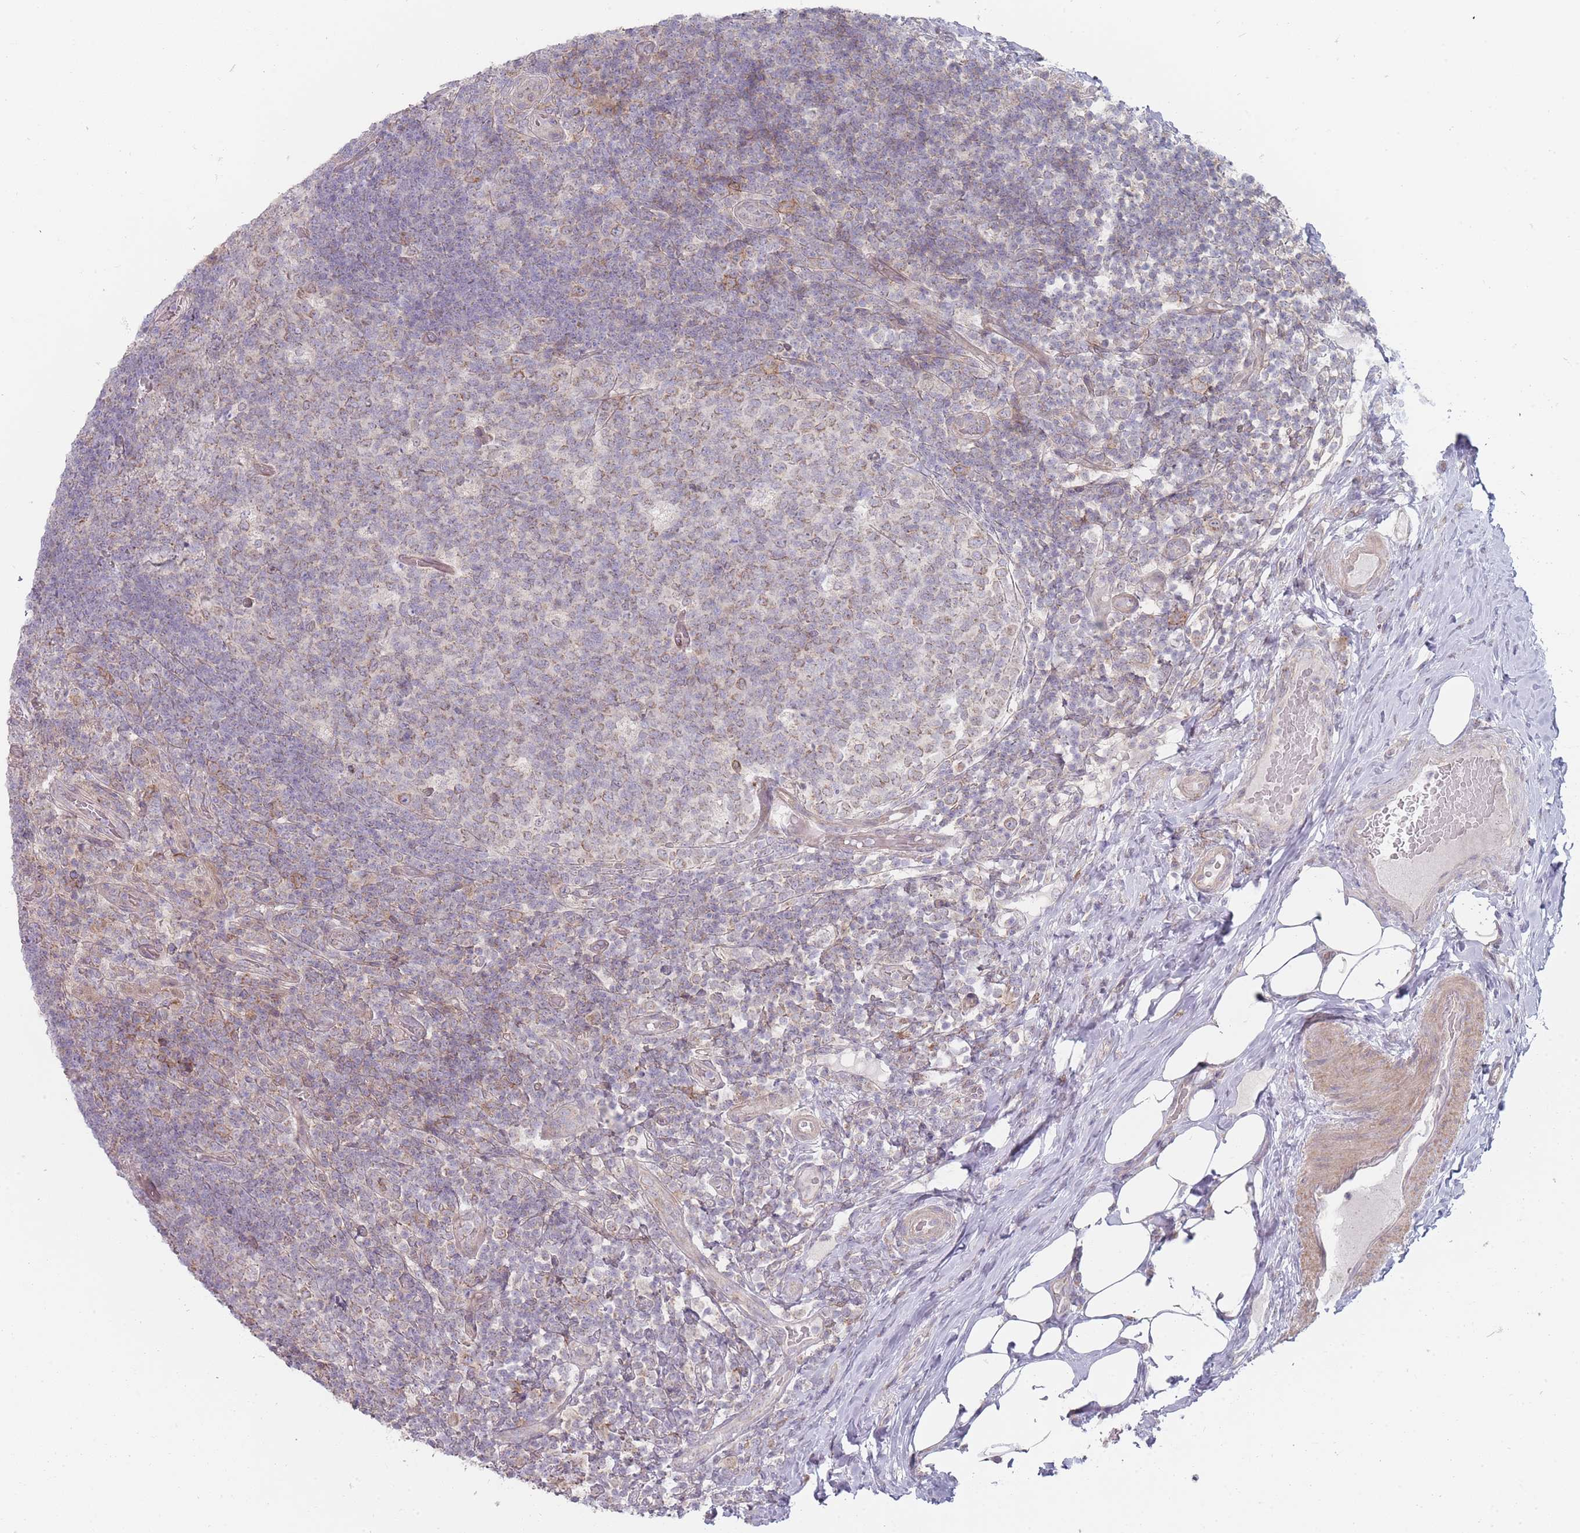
{"staining": {"intensity": "moderate", "quantity": ">75%", "location": "cytoplasmic/membranous"}, "tissue": "appendix", "cell_type": "Glandular cells", "image_type": "normal", "snomed": [{"axis": "morphology", "description": "Normal tissue, NOS"}, {"axis": "topography", "description": "Appendix"}], "caption": "Immunohistochemistry histopathology image of unremarkable human appendix stained for a protein (brown), which reveals medium levels of moderate cytoplasmic/membranous expression in about >75% of glandular cells.", "gene": "PCDH12", "patient": {"sex": "female", "age": 43}}